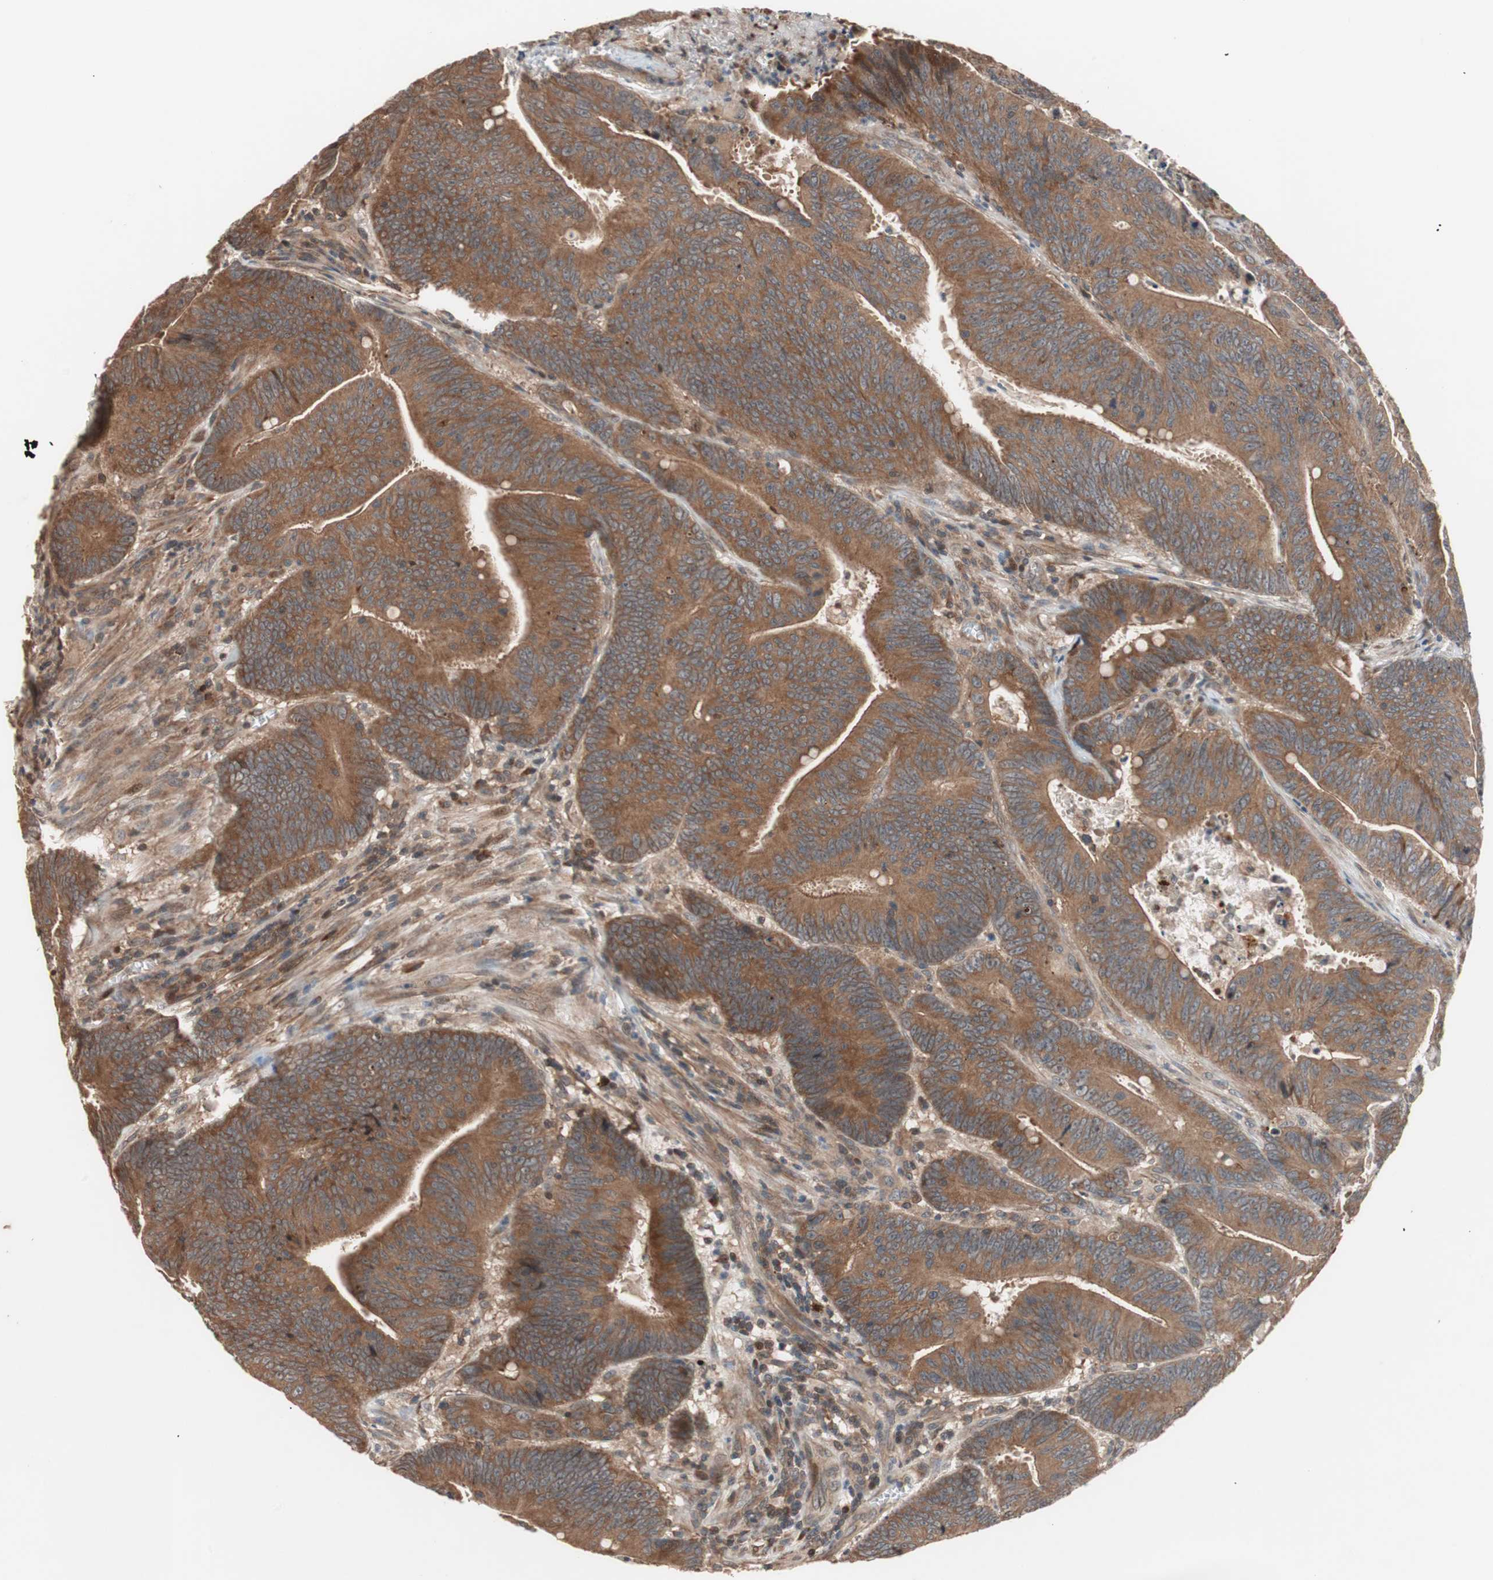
{"staining": {"intensity": "strong", "quantity": ">75%", "location": "cytoplasmic/membranous"}, "tissue": "colorectal cancer", "cell_type": "Tumor cells", "image_type": "cancer", "snomed": [{"axis": "morphology", "description": "Adenocarcinoma, NOS"}, {"axis": "topography", "description": "Colon"}], "caption": "The image demonstrates immunohistochemical staining of adenocarcinoma (colorectal). There is strong cytoplasmic/membranous staining is present in approximately >75% of tumor cells. (DAB (3,3'-diaminobenzidine) = brown stain, brightfield microscopy at high magnification).", "gene": "NF2", "patient": {"sex": "male", "age": 45}}